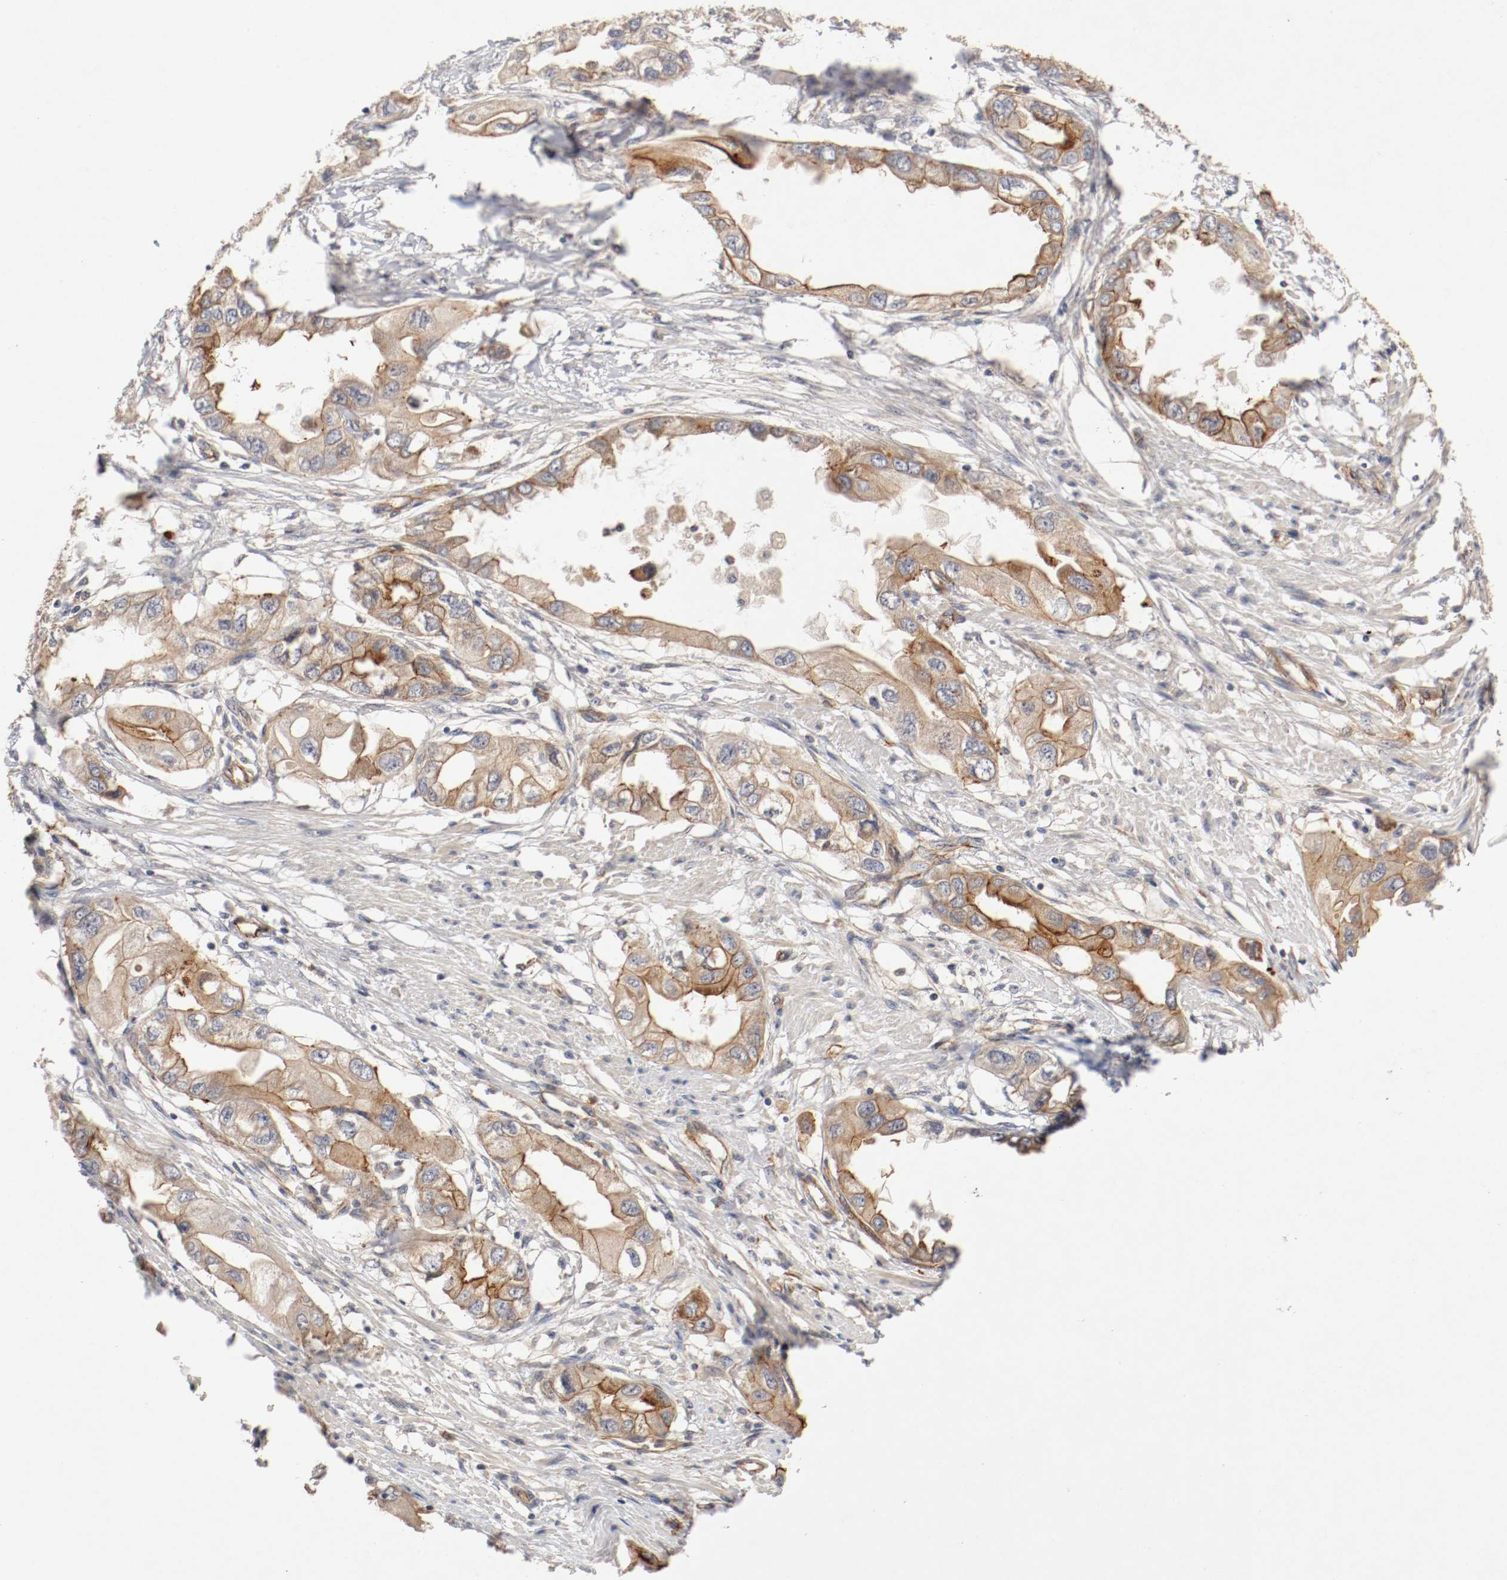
{"staining": {"intensity": "moderate", "quantity": ">75%", "location": "cytoplasmic/membranous"}, "tissue": "endometrial cancer", "cell_type": "Tumor cells", "image_type": "cancer", "snomed": [{"axis": "morphology", "description": "Adenocarcinoma, NOS"}, {"axis": "topography", "description": "Endometrium"}], "caption": "There is medium levels of moderate cytoplasmic/membranous staining in tumor cells of endometrial adenocarcinoma, as demonstrated by immunohistochemical staining (brown color).", "gene": "TYK2", "patient": {"sex": "female", "age": 67}}